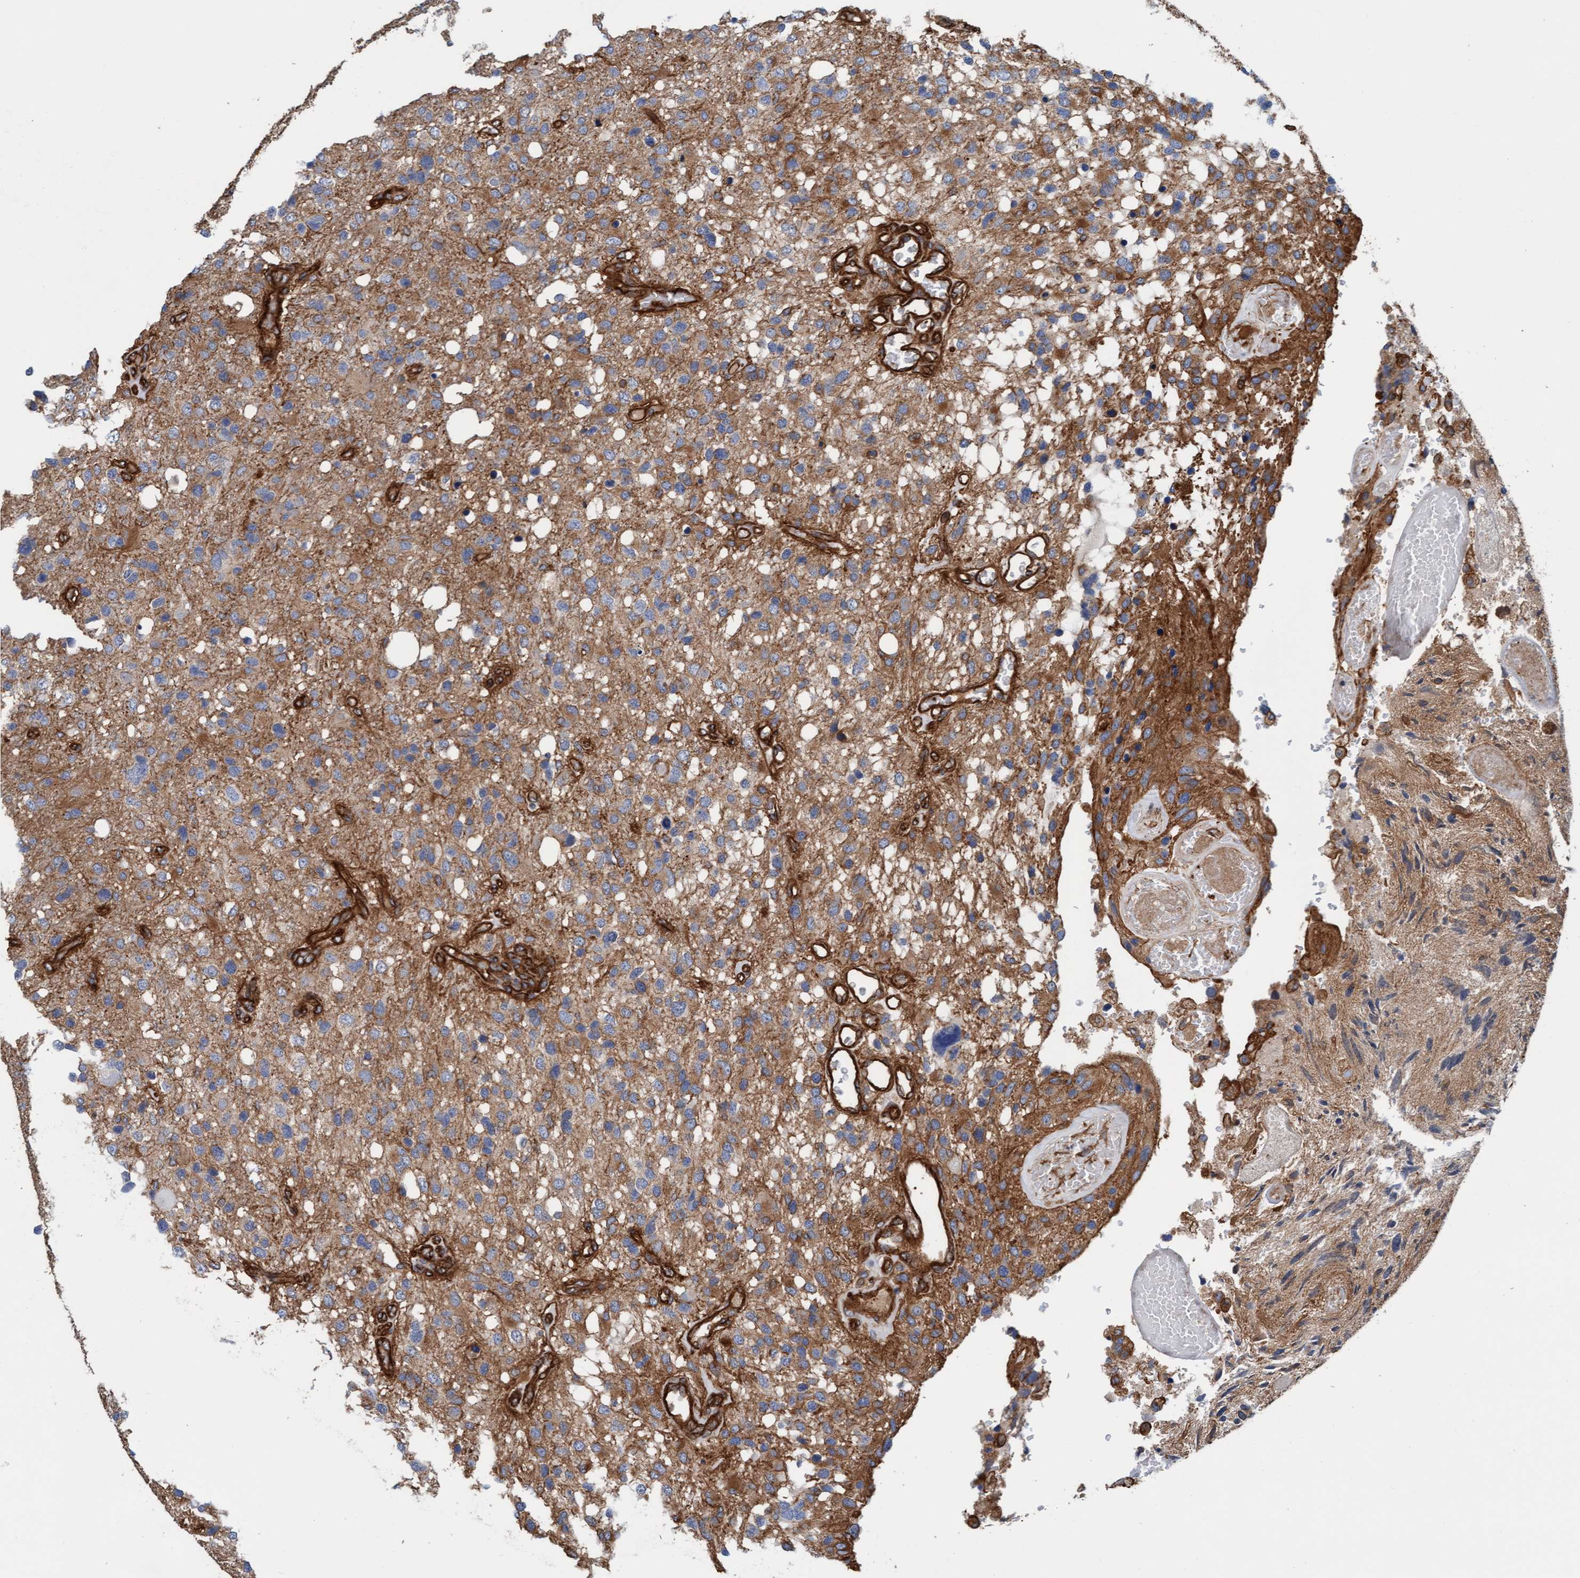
{"staining": {"intensity": "moderate", "quantity": ">75%", "location": "cytoplasmic/membranous"}, "tissue": "glioma", "cell_type": "Tumor cells", "image_type": "cancer", "snomed": [{"axis": "morphology", "description": "Glioma, malignant, High grade"}, {"axis": "topography", "description": "Brain"}], "caption": "A brown stain labels moderate cytoplasmic/membranous staining of a protein in glioma tumor cells. (DAB IHC, brown staining for protein, blue staining for nuclei).", "gene": "STXBP4", "patient": {"sex": "female", "age": 58}}